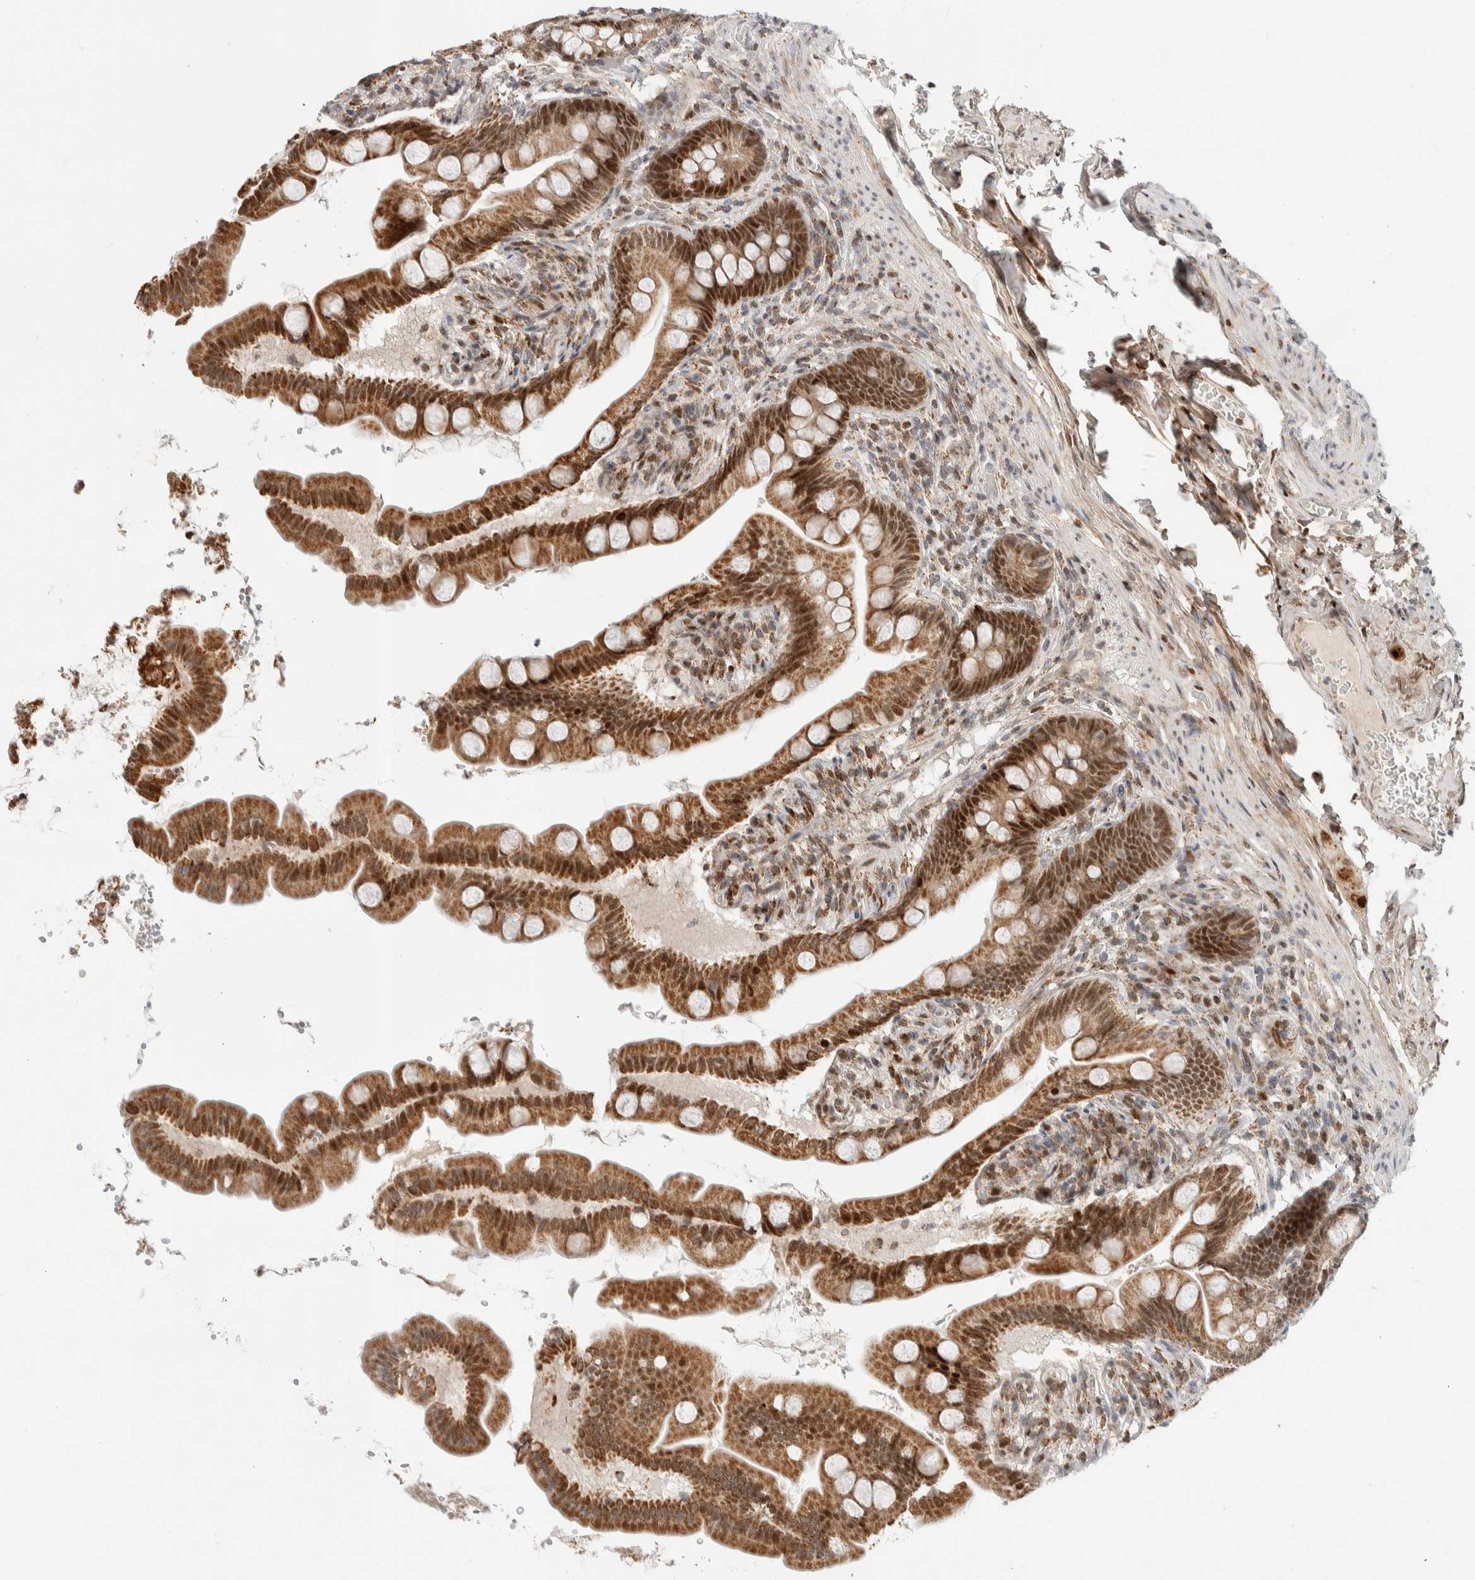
{"staining": {"intensity": "strong", "quantity": ">75%", "location": "cytoplasmic/membranous,nuclear"}, "tissue": "small intestine", "cell_type": "Glandular cells", "image_type": "normal", "snomed": [{"axis": "morphology", "description": "Normal tissue, NOS"}, {"axis": "topography", "description": "Small intestine"}], "caption": "Immunohistochemistry micrograph of normal human small intestine stained for a protein (brown), which exhibits high levels of strong cytoplasmic/membranous,nuclear expression in about >75% of glandular cells.", "gene": "TSPAN32", "patient": {"sex": "female", "age": 56}}